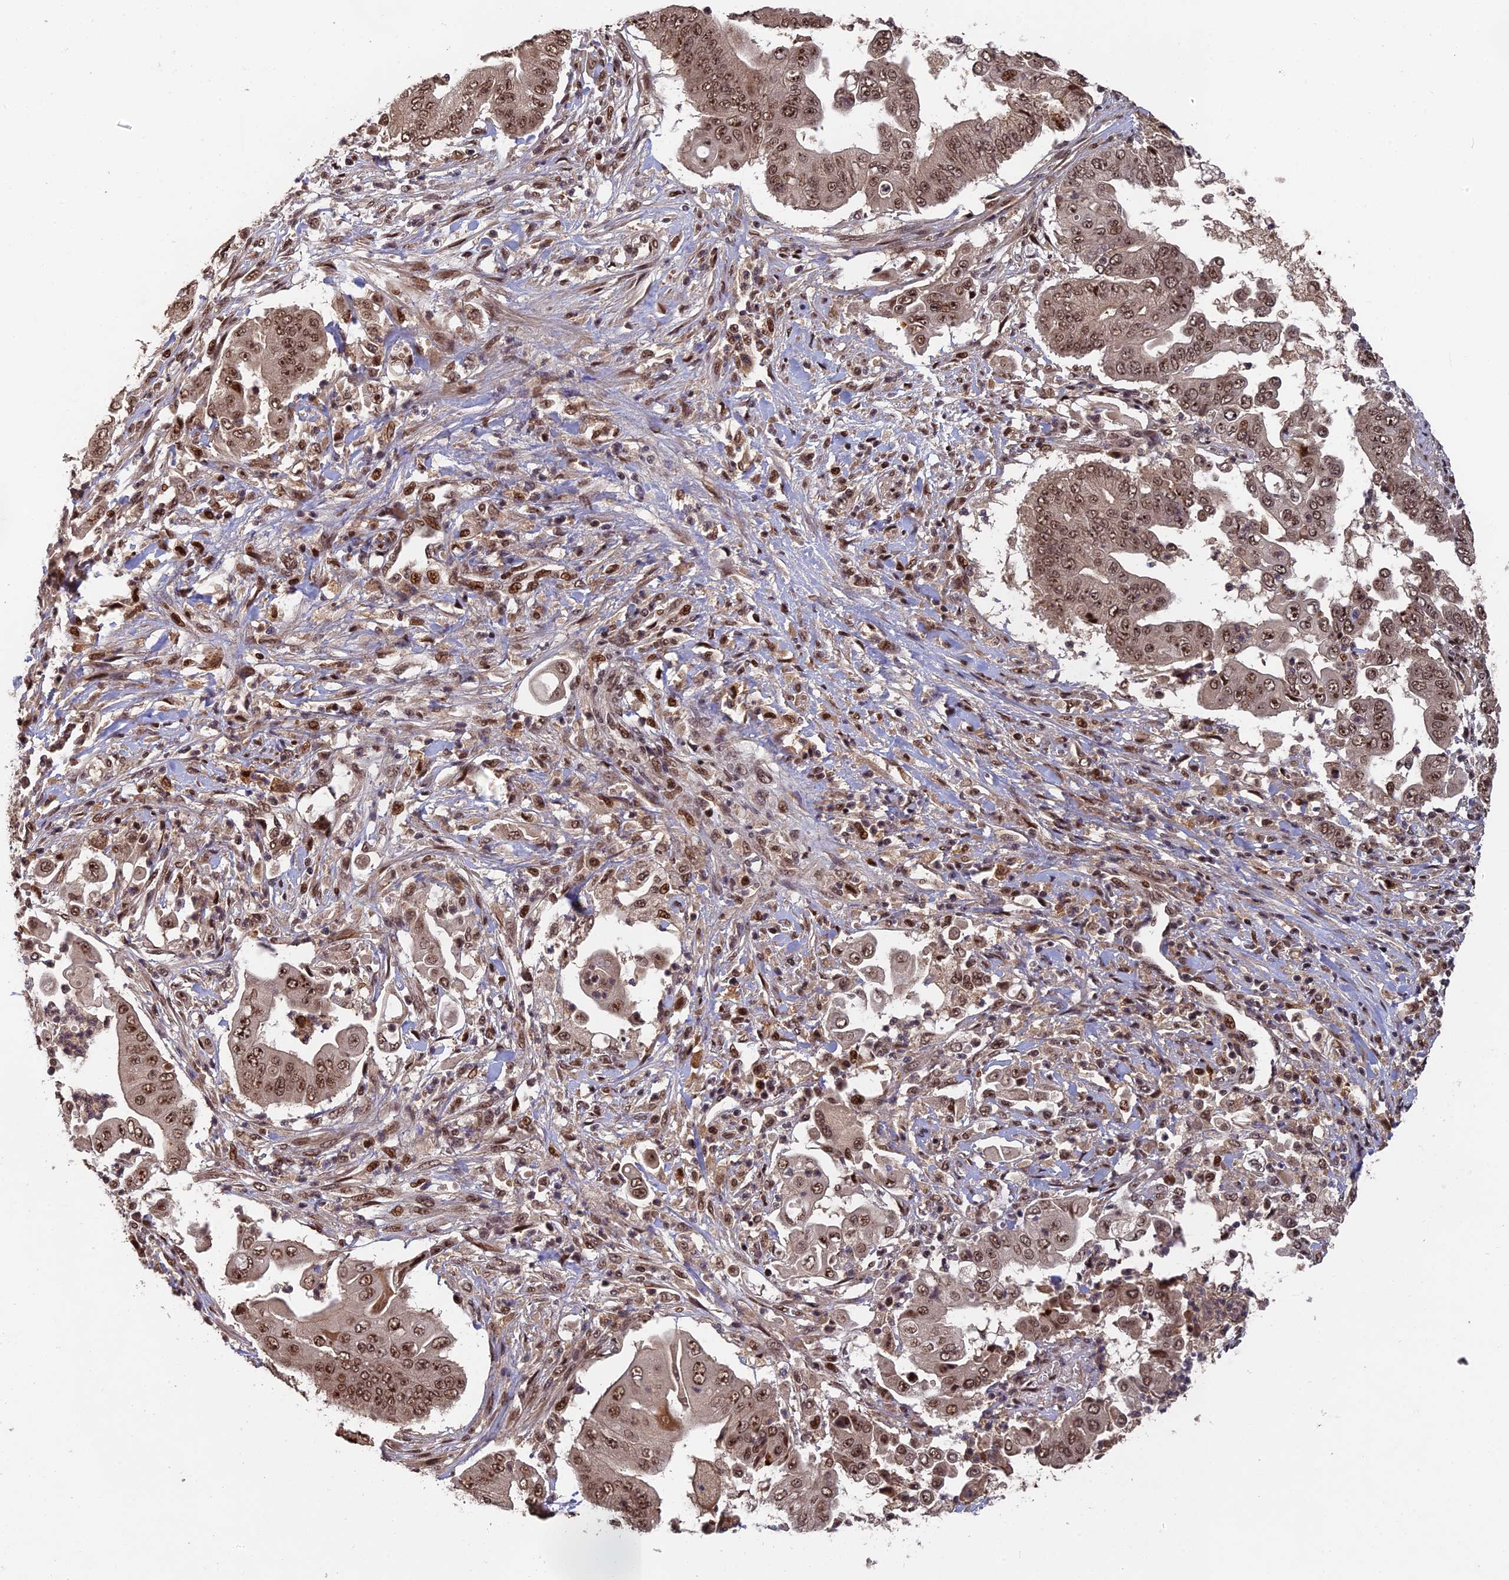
{"staining": {"intensity": "moderate", "quantity": ">75%", "location": "cytoplasmic/membranous,nuclear"}, "tissue": "pancreatic cancer", "cell_type": "Tumor cells", "image_type": "cancer", "snomed": [{"axis": "morphology", "description": "Adenocarcinoma, NOS"}, {"axis": "topography", "description": "Pancreas"}], "caption": "Adenocarcinoma (pancreatic) tissue demonstrates moderate cytoplasmic/membranous and nuclear expression in approximately >75% of tumor cells (Brightfield microscopy of DAB IHC at high magnification).", "gene": "OSBPL1A", "patient": {"sex": "female", "age": 77}}